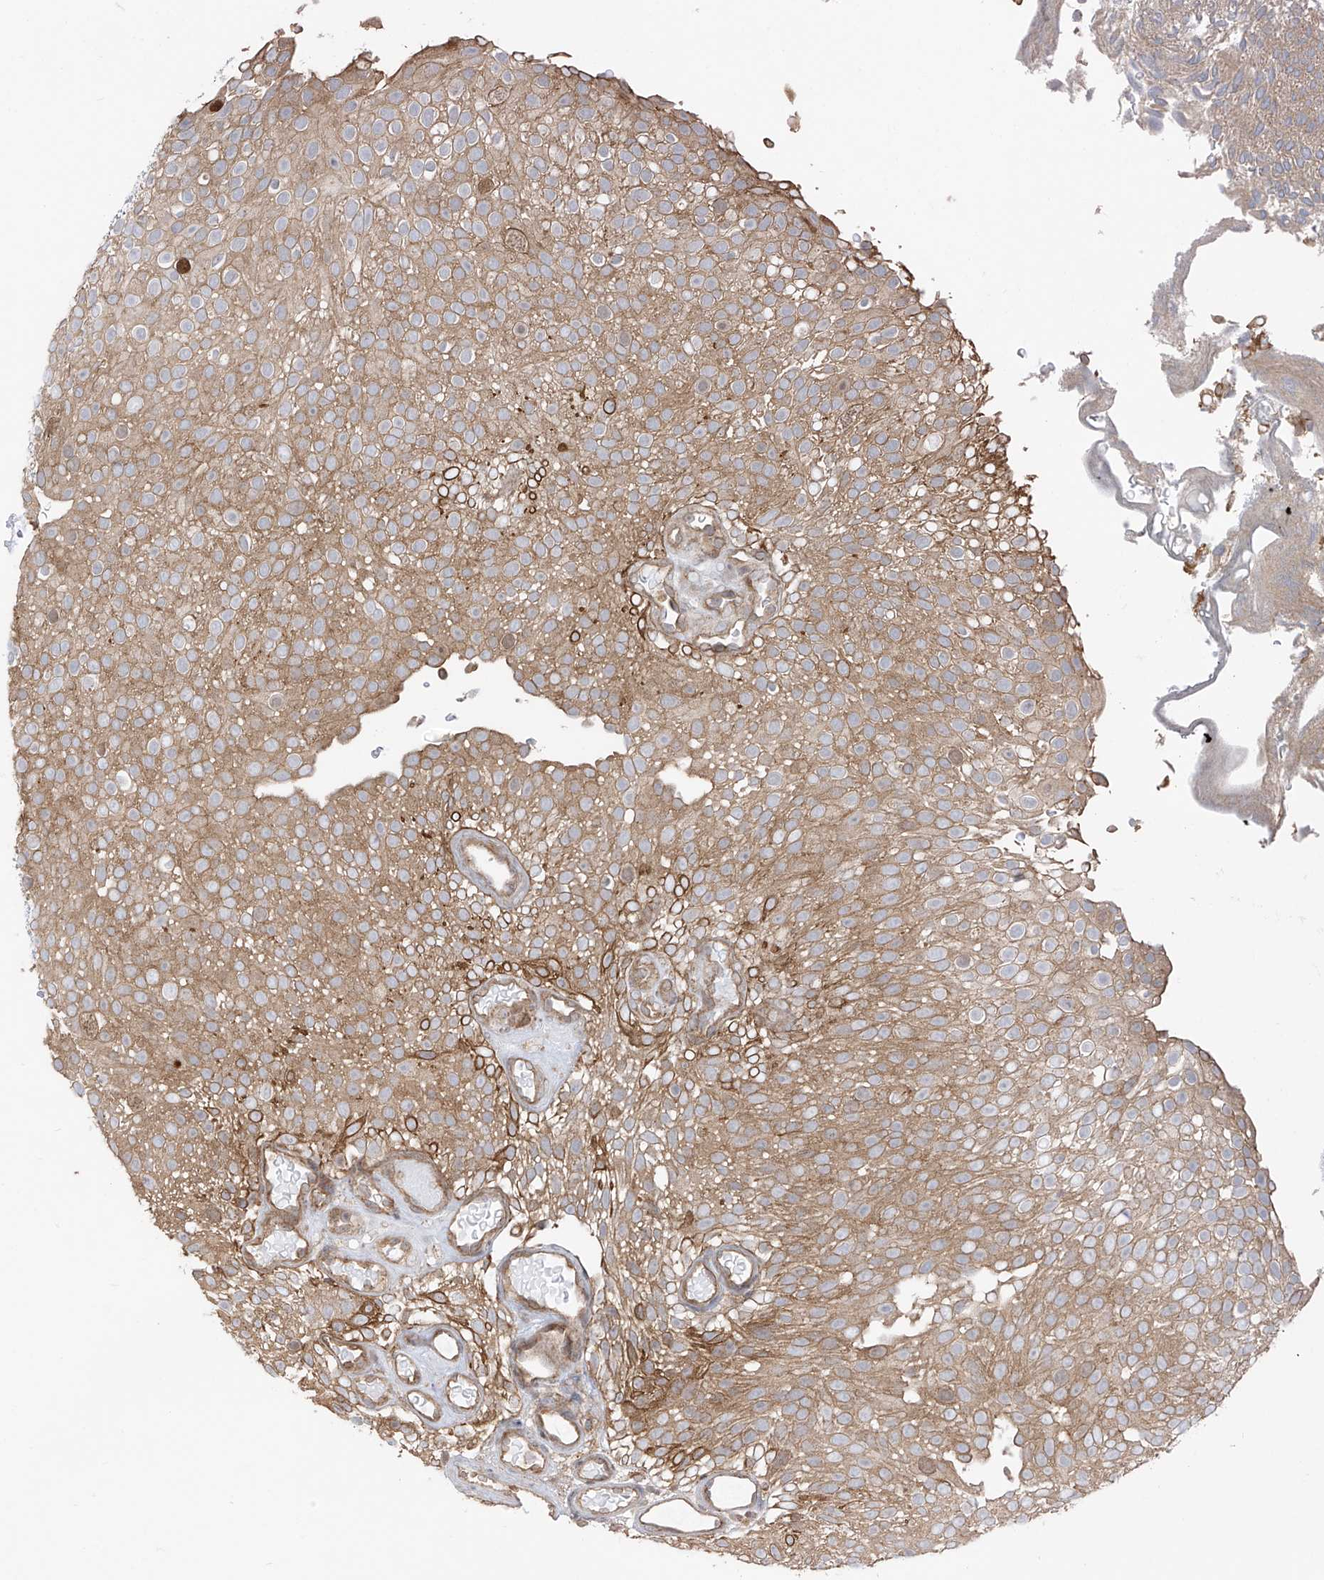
{"staining": {"intensity": "moderate", "quantity": ">75%", "location": "cytoplasmic/membranous"}, "tissue": "urothelial cancer", "cell_type": "Tumor cells", "image_type": "cancer", "snomed": [{"axis": "morphology", "description": "Urothelial carcinoma, Low grade"}, {"axis": "topography", "description": "Urinary bladder"}], "caption": "This photomicrograph exhibits urothelial carcinoma (low-grade) stained with IHC to label a protein in brown. The cytoplasmic/membranous of tumor cells show moderate positivity for the protein. Nuclei are counter-stained blue.", "gene": "PDE11A", "patient": {"sex": "male", "age": 78}}